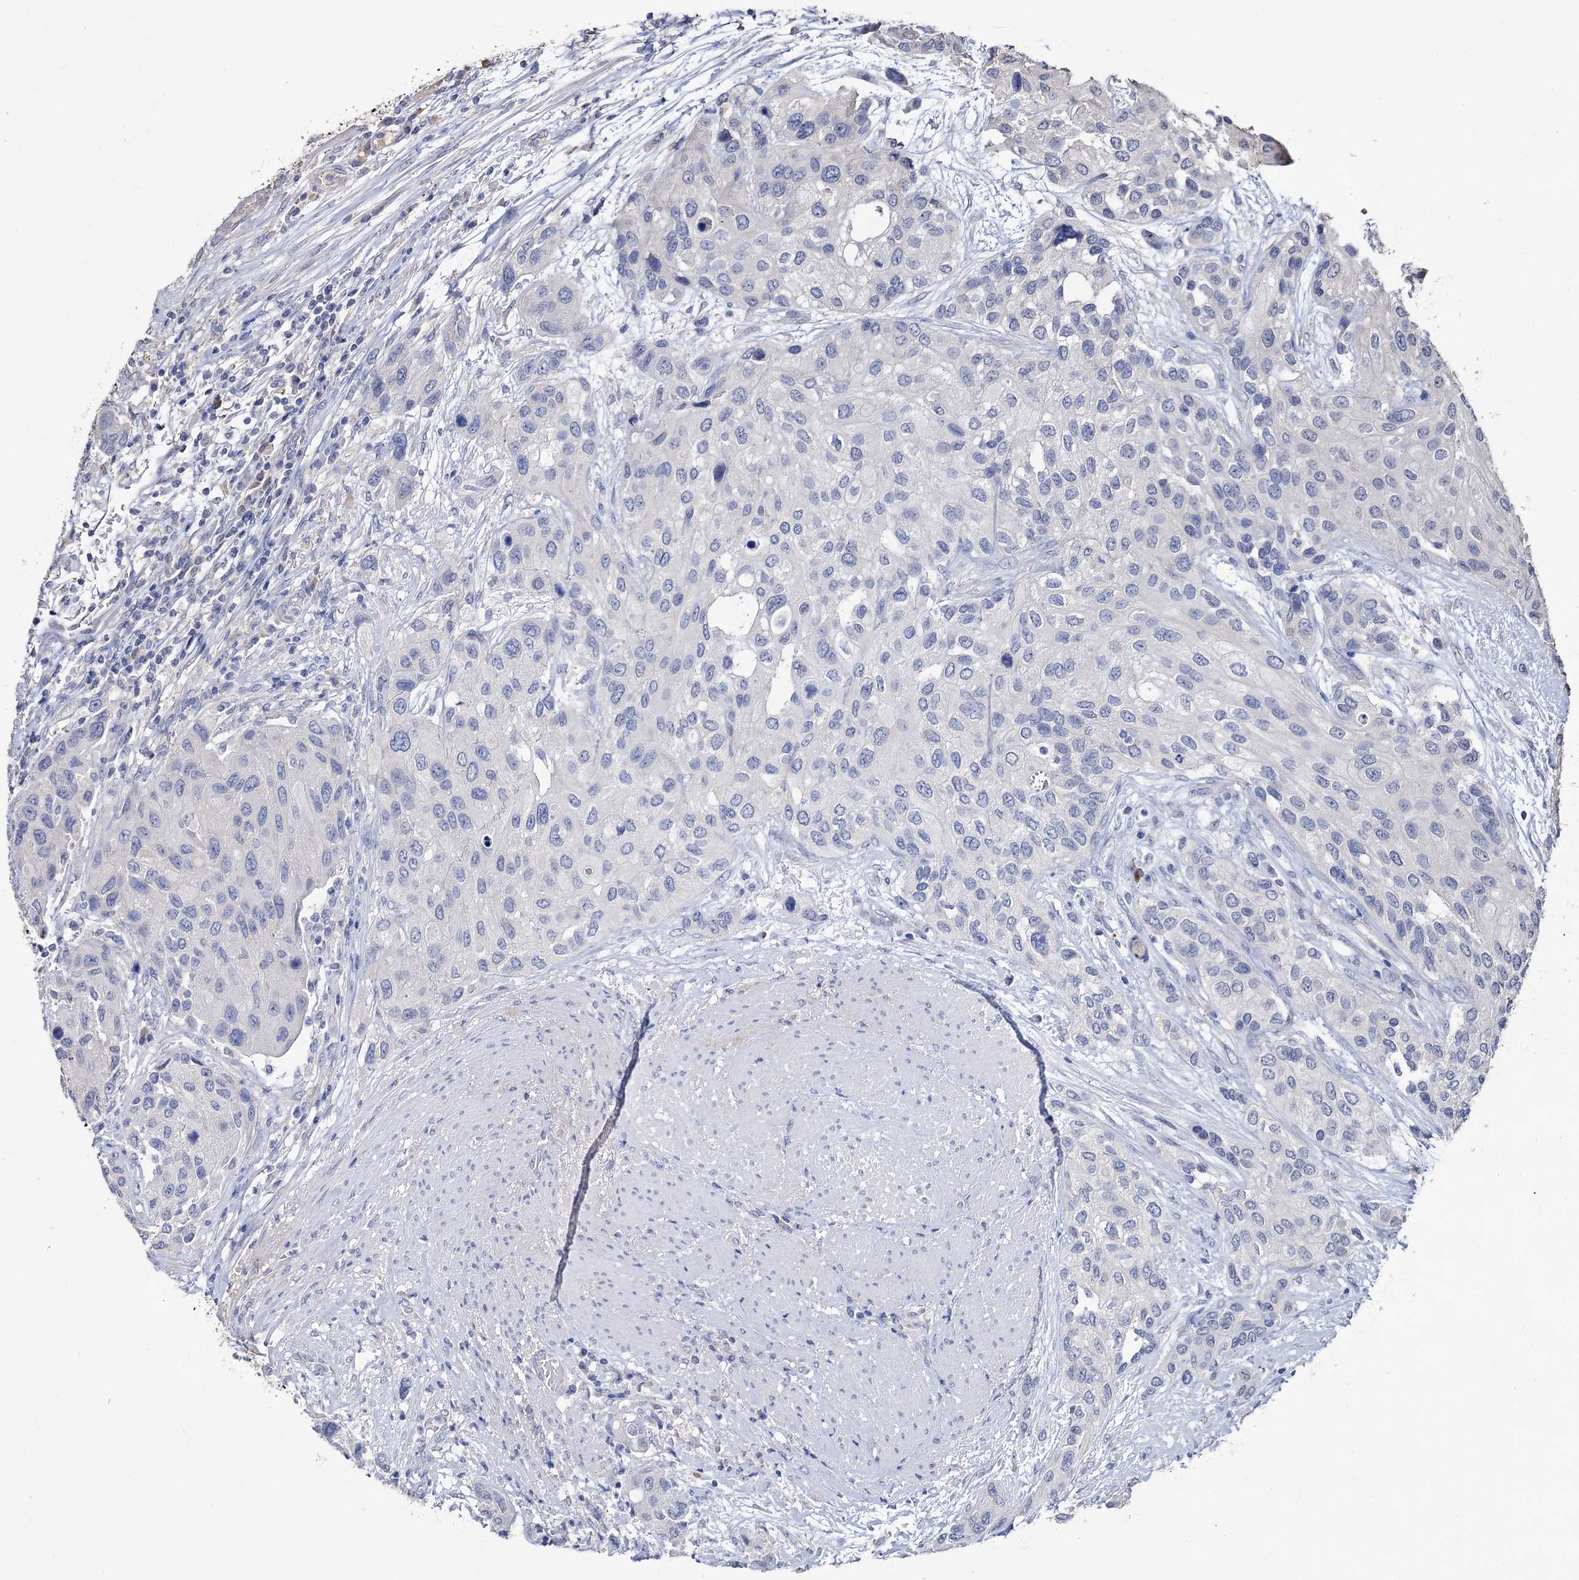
{"staining": {"intensity": "negative", "quantity": "none", "location": "none"}, "tissue": "urothelial cancer", "cell_type": "Tumor cells", "image_type": "cancer", "snomed": [{"axis": "morphology", "description": "Normal tissue, NOS"}, {"axis": "morphology", "description": "Urothelial carcinoma, High grade"}, {"axis": "topography", "description": "Vascular tissue"}, {"axis": "topography", "description": "Urinary bladder"}], "caption": "Protein analysis of urothelial cancer exhibits no significant positivity in tumor cells.", "gene": "EPB41L5", "patient": {"sex": "female", "age": 56}}